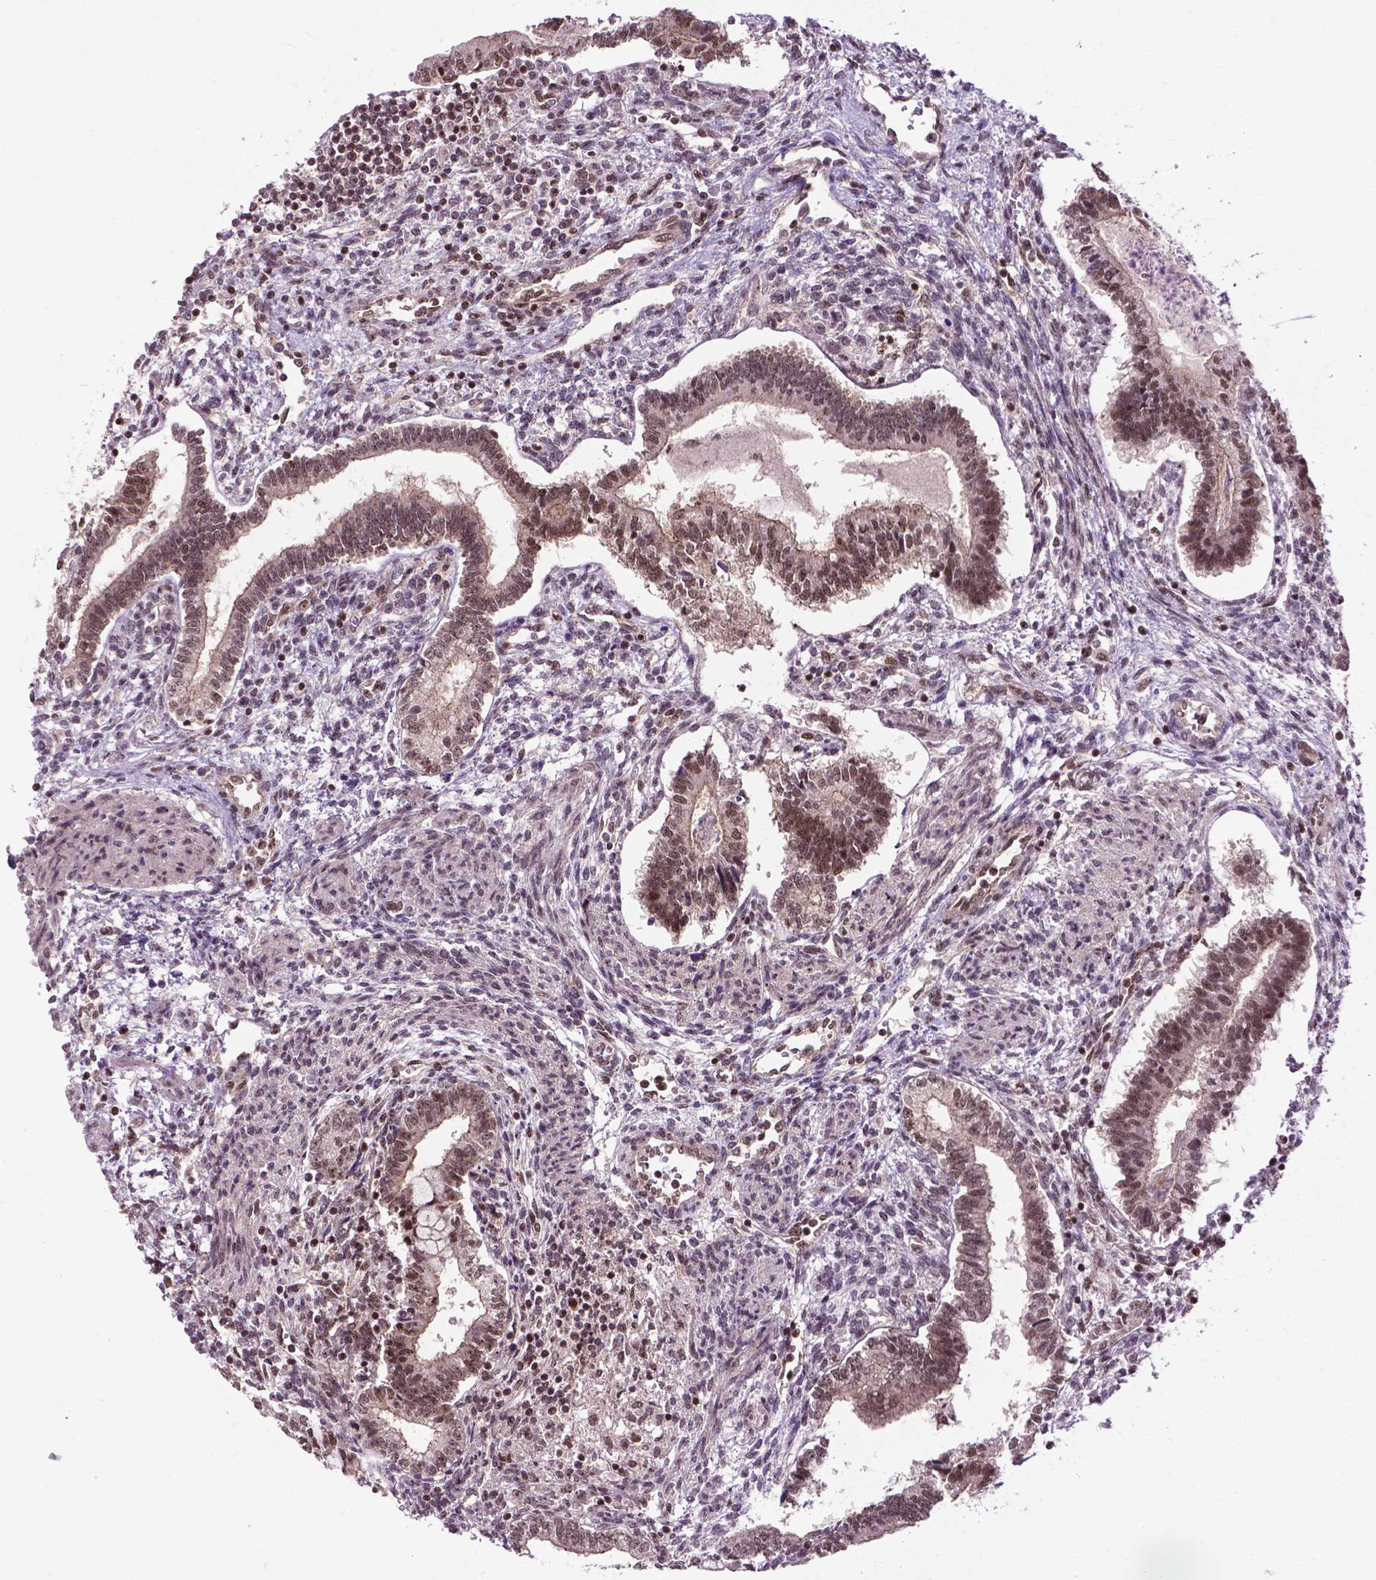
{"staining": {"intensity": "moderate", "quantity": ">75%", "location": "nuclear"}, "tissue": "testis cancer", "cell_type": "Tumor cells", "image_type": "cancer", "snomed": [{"axis": "morphology", "description": "Carcinoma, Embryonal, NOS"}, {"axis": "topography", "description": "Testis"}], "caption": "Human testis cancer (embryonal carcinoma) stained with a brown dye reveals moderate nuclear positive expression in about >75% of tumor cells.", "gene": "EAF1", "patient": {"sex": "male", "age": 37}}